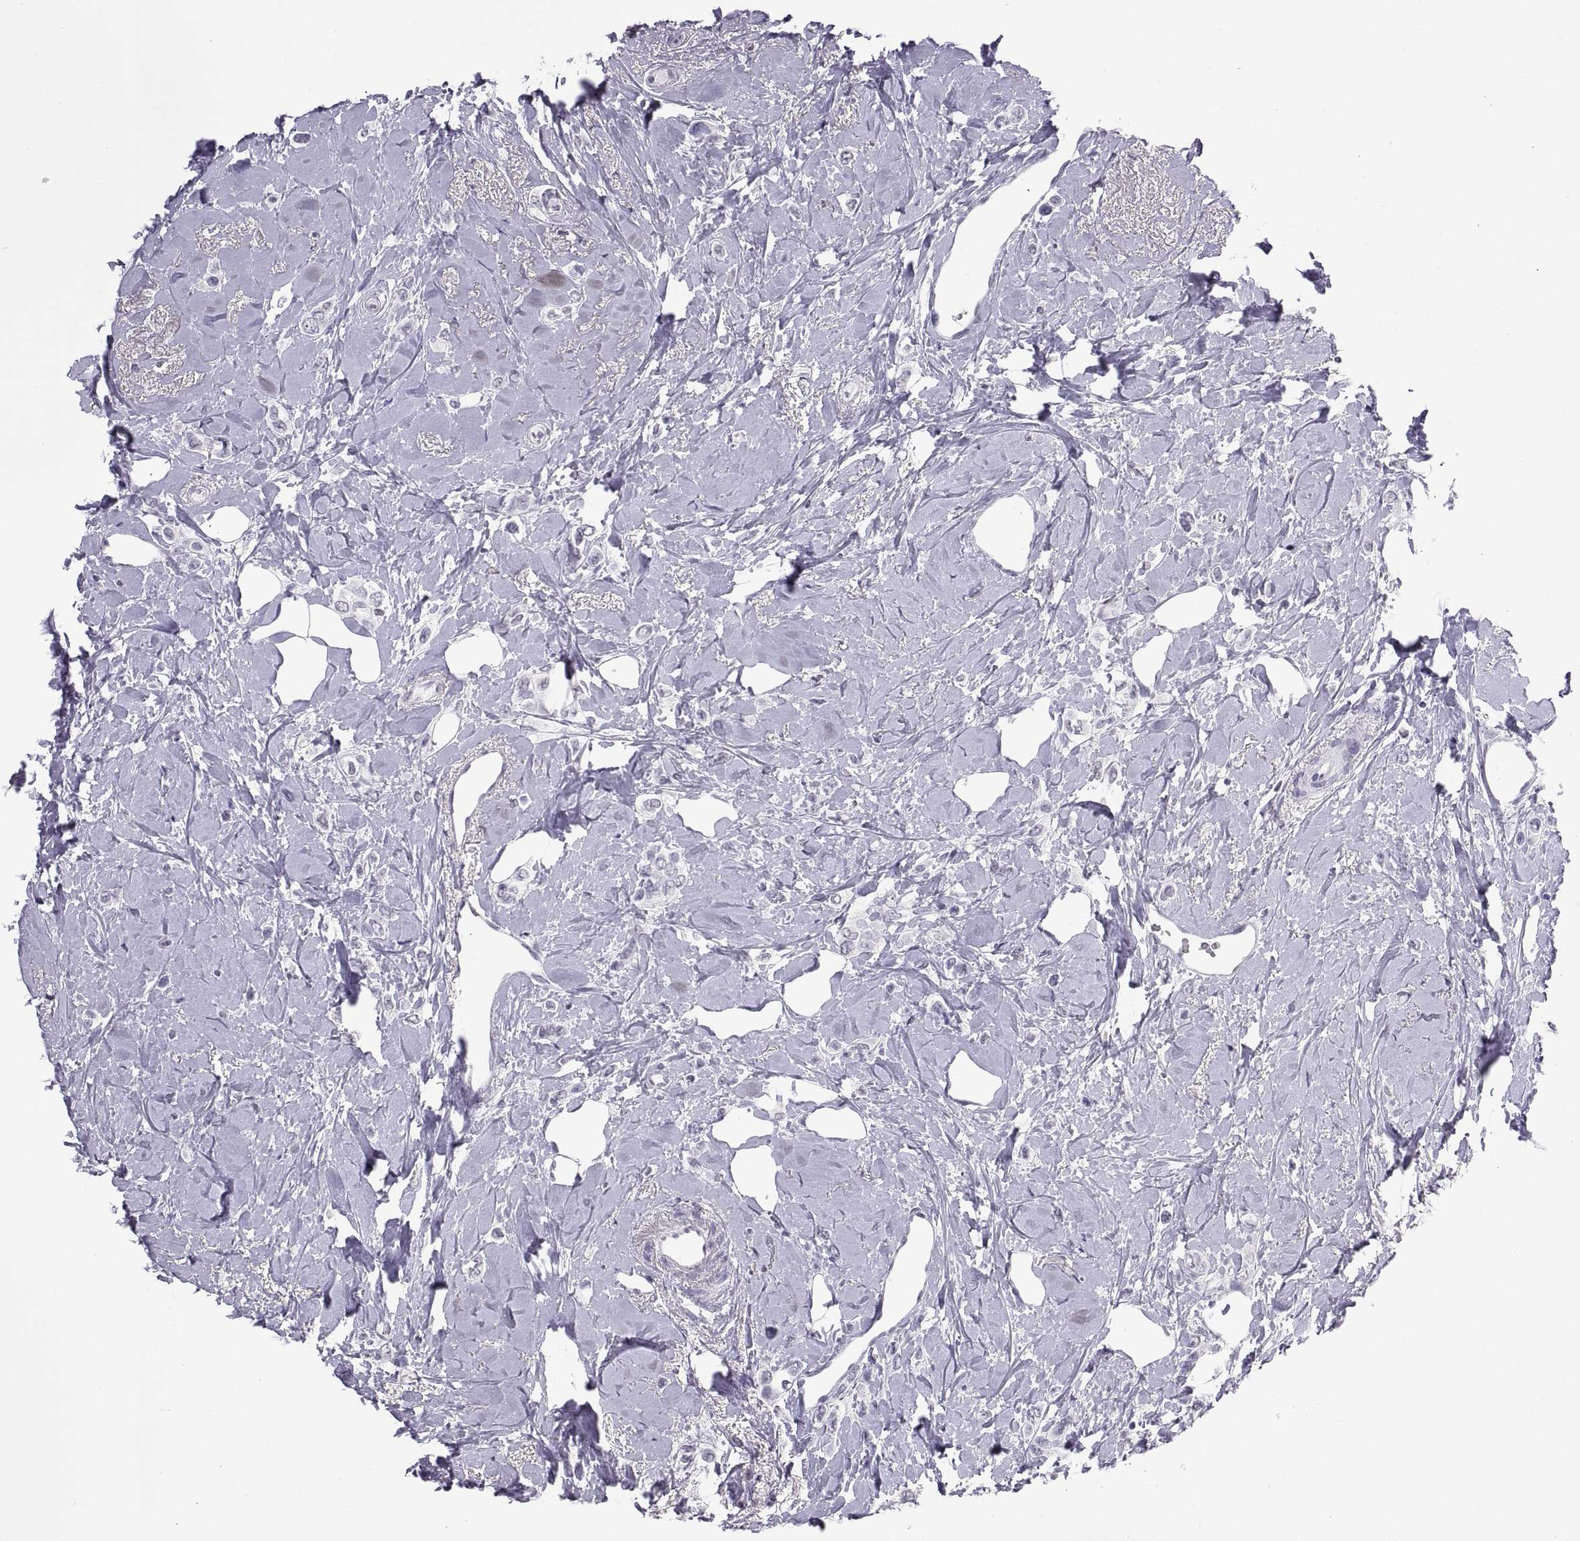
{"staining": {"intensity": "negative", "quantity": "none", "location": "none"}, "tissue": "breast cancer", "cell_type": "Tumor cells", "image_type": "cancer", "snomed": [{"axis": "morphology", "description": "Lobular carcinoma"}, {"axis": "topography", "description": "Breast"}], "caption": "Breast cancer stained for a protein using IHC shows no positivity tumor cells.", "gene": "CARTPT", "patient": {"sex": "female", "age": 66}}